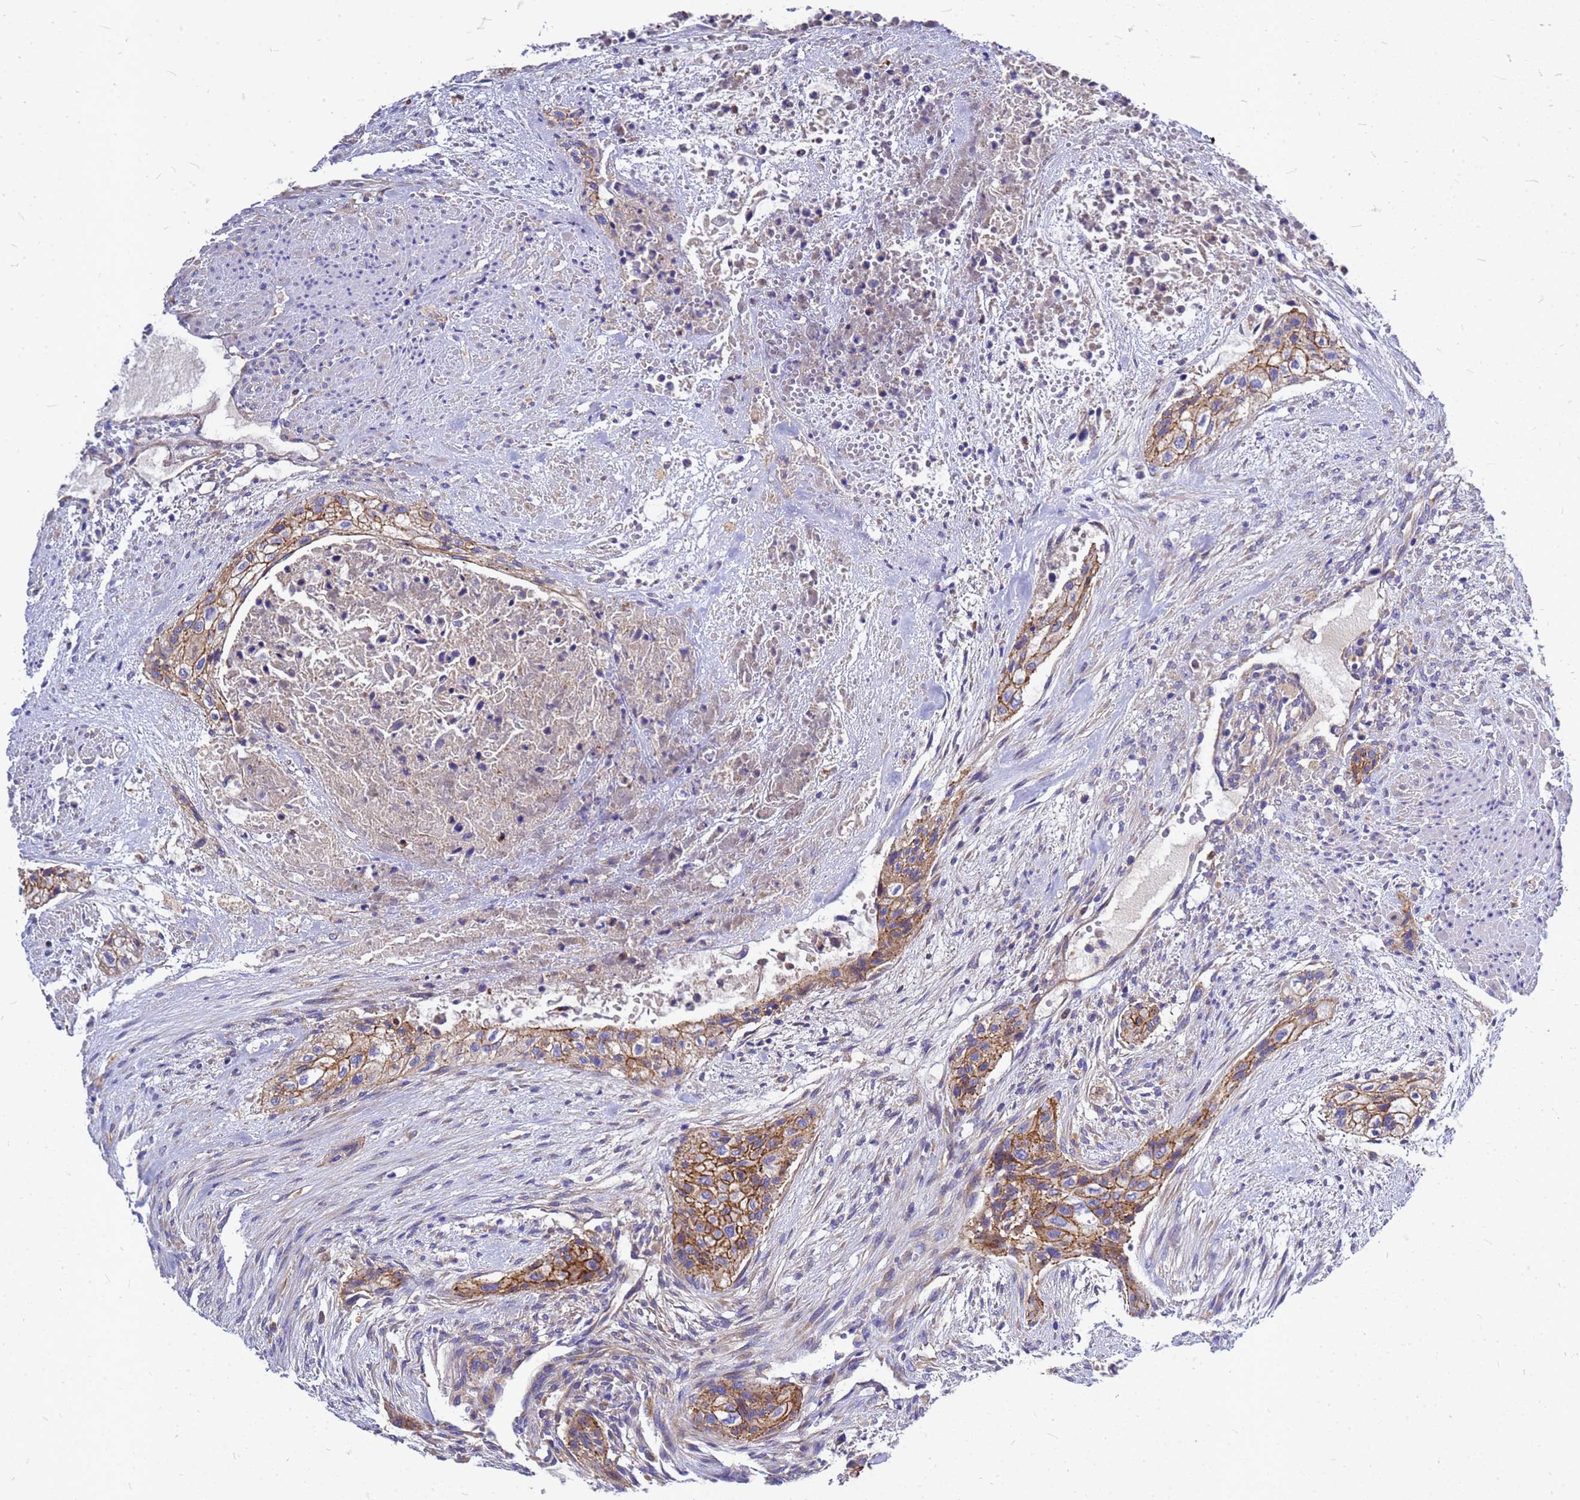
{"staining": {"intensity": "moderate", "quantity": ">75%", "location": "cytoplasmic/membranous"}, "tissue": "urothelial cancer", "cell_type": "Tumor cells", "image_type": "cancer", "snomed": [{"axis": "morphology", "description": "Urothelial carcinoma, High grade"}, {"axis": "topography", "description": "Urinary bladder"}], "caption": "This is an image of IHC staining of high-grade urothelial carcinoma, which shows moderate positivity in the cytoplasmic/membranous of tumor cells.", "gene": "FBXW5", "patient": {"sex": "male", "age": 35}}